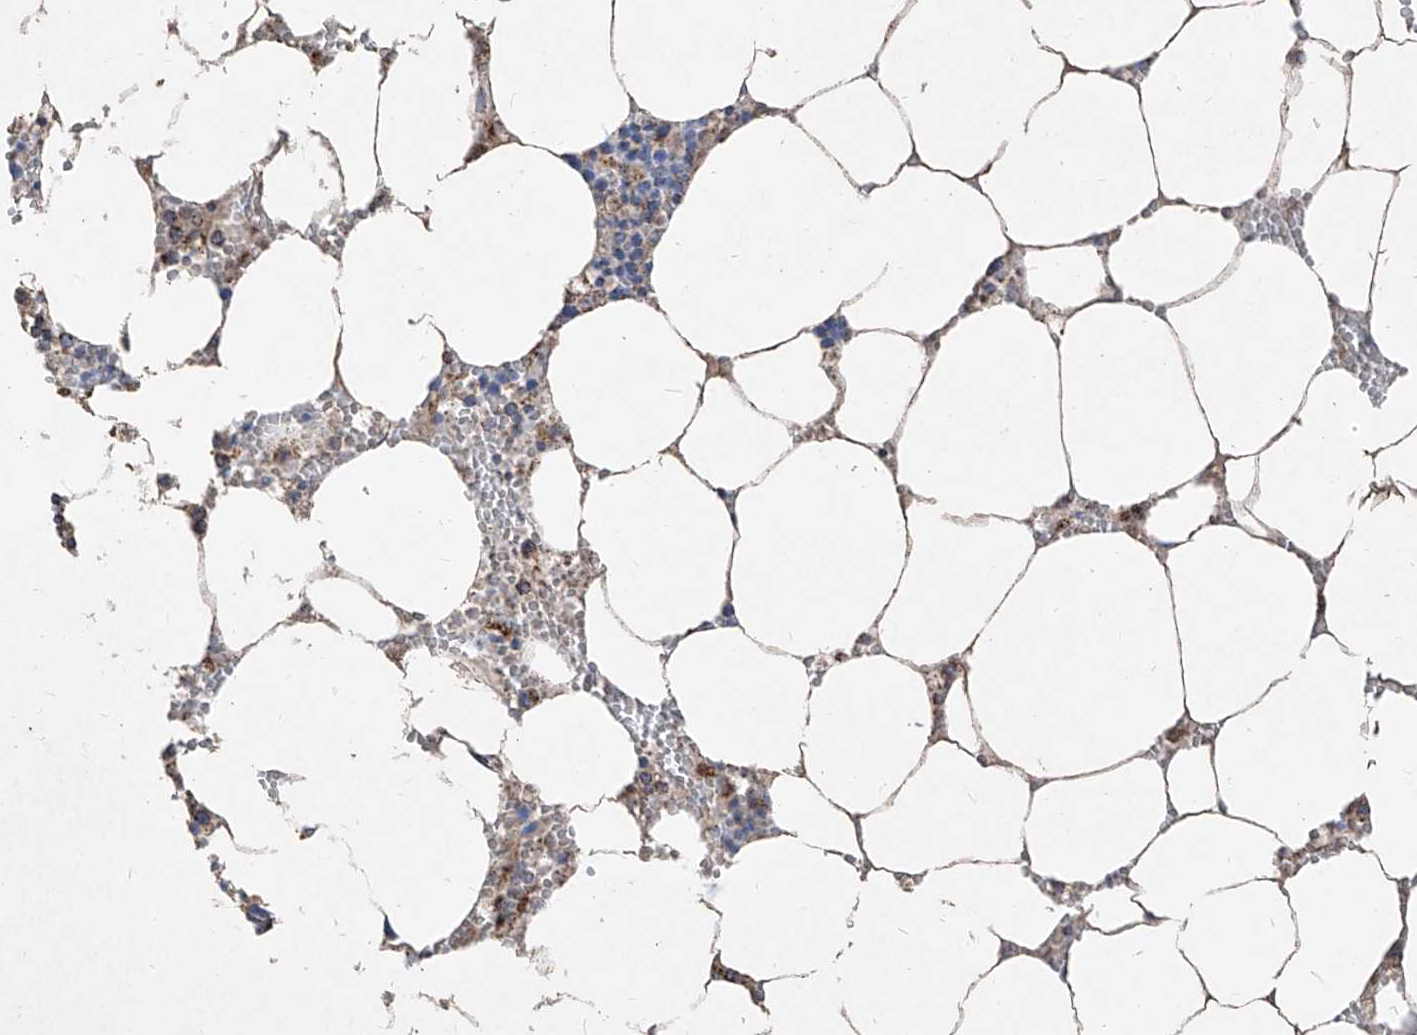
{"staining": {"intensity": "moderate", "quantity": "<25%", "location": "cytoplasmic/membranous"}, "tissue": "bone marrow", "cell_type": "Hematopoietic cells", "image_type": "normal", "snomed": [{"axis": "morphology", "description": "Normal tissue, NOS"}, {"axis": "topography", "description": "Bone marrow"}], "caption": "IHC micrograph of unremarkable bone marrow: bone marrow stained using immunohistochemistry (IHC) demonstrates low levels of moderate protein expression localized specifically in the cytoplasmic/membranous of hematopoietic cells, appearing as a cytoplasmic/membranous brown color.", "gene": "ABCD3", "patient": {"sex": "male", "age": 70}}